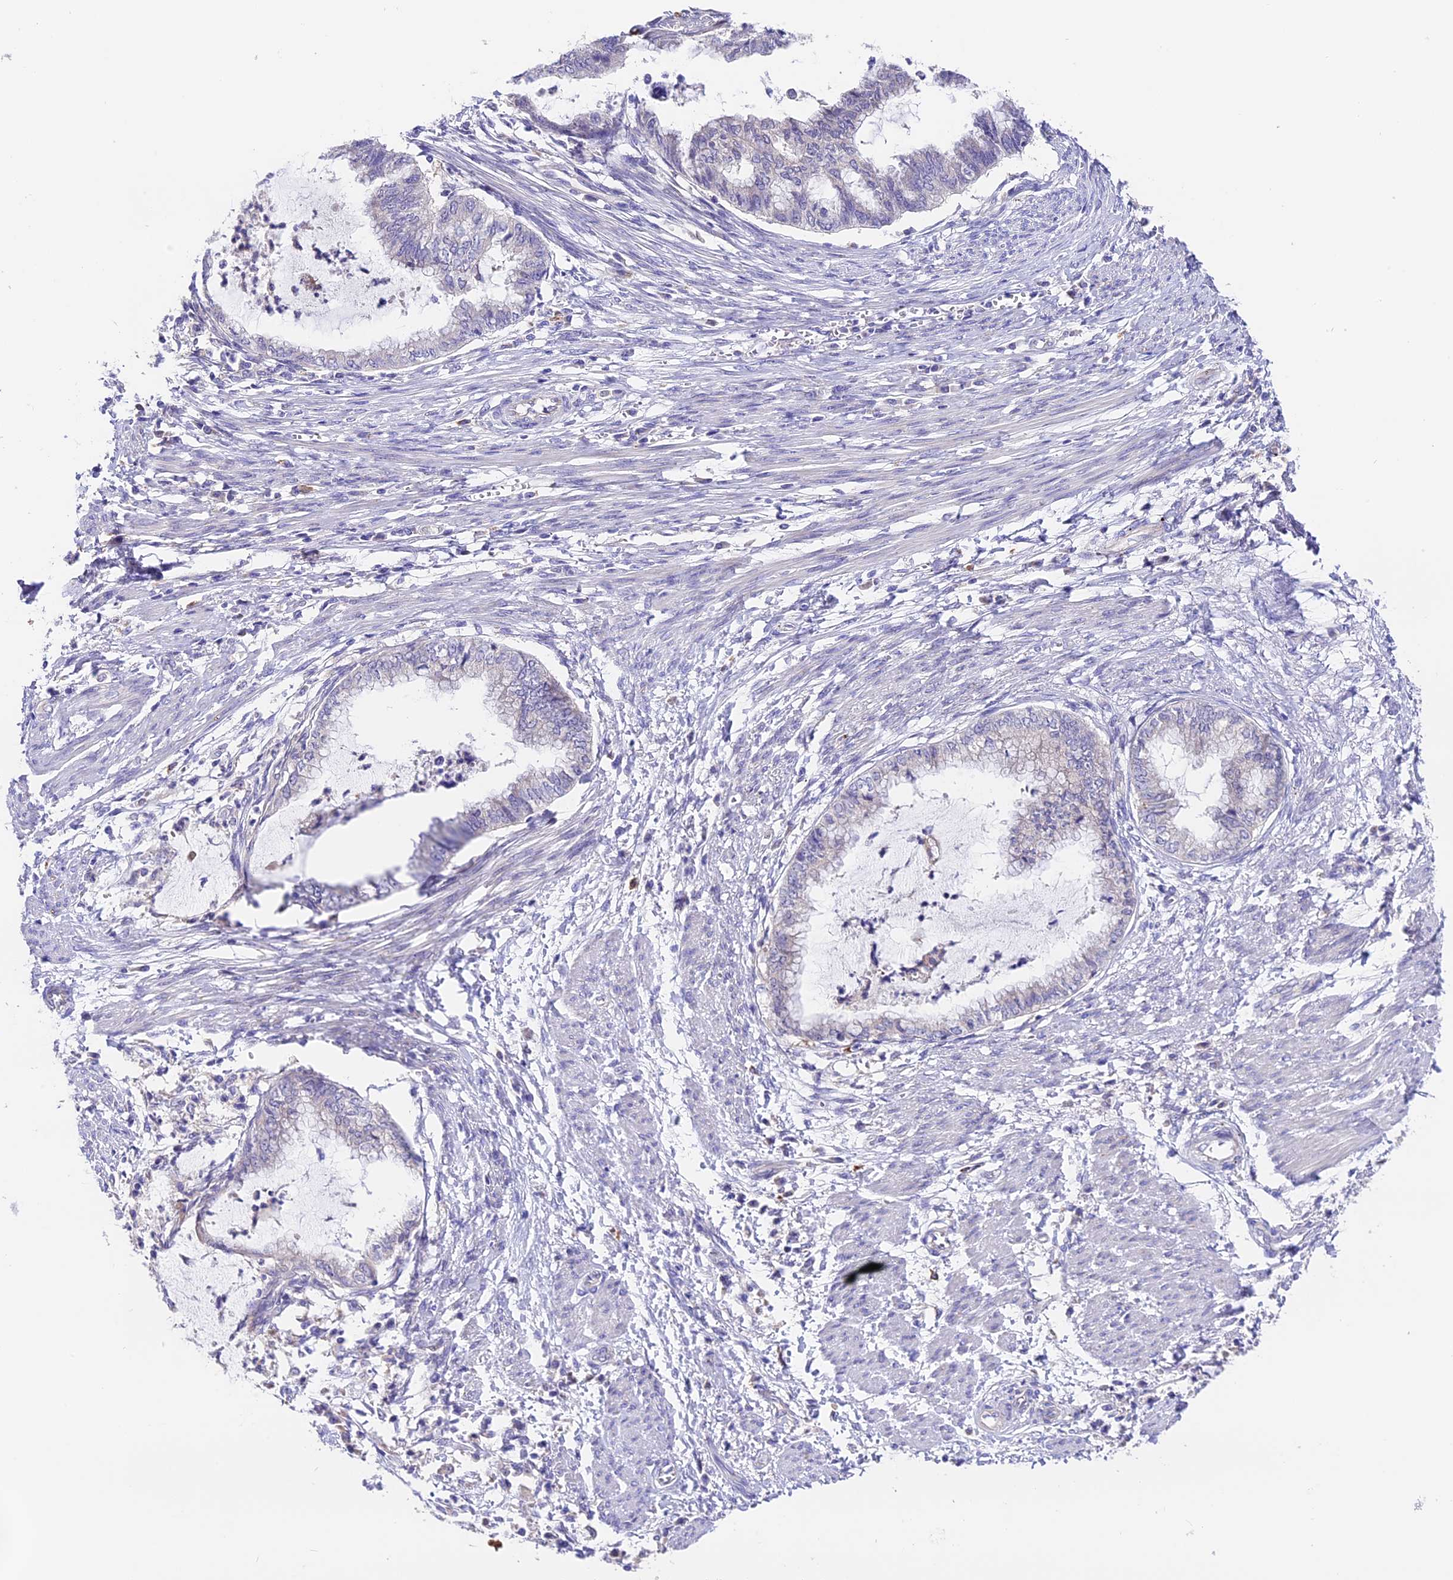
{"staining": {"intensity": "negative", "quantity": "none", "location": "none"}, "tissue": "endometrial cancer", "cell_type": "Tumor cells", "image_type": "cancer", "snomed": [{"axis": "morphology", "description": "Necrosis, NOS"}, {"axis": "morphology", "description": "Adenocarcinoma, NOS"}, {"axis": "topography", "description": "Endometrium"}], "caption": "Immunohistochemistry (IHC) of human endometrial adenocarcinoma displays no staining in tumor cells.", "gene": "LYPD6", "patient": {"sex": "female", "age": 79}}